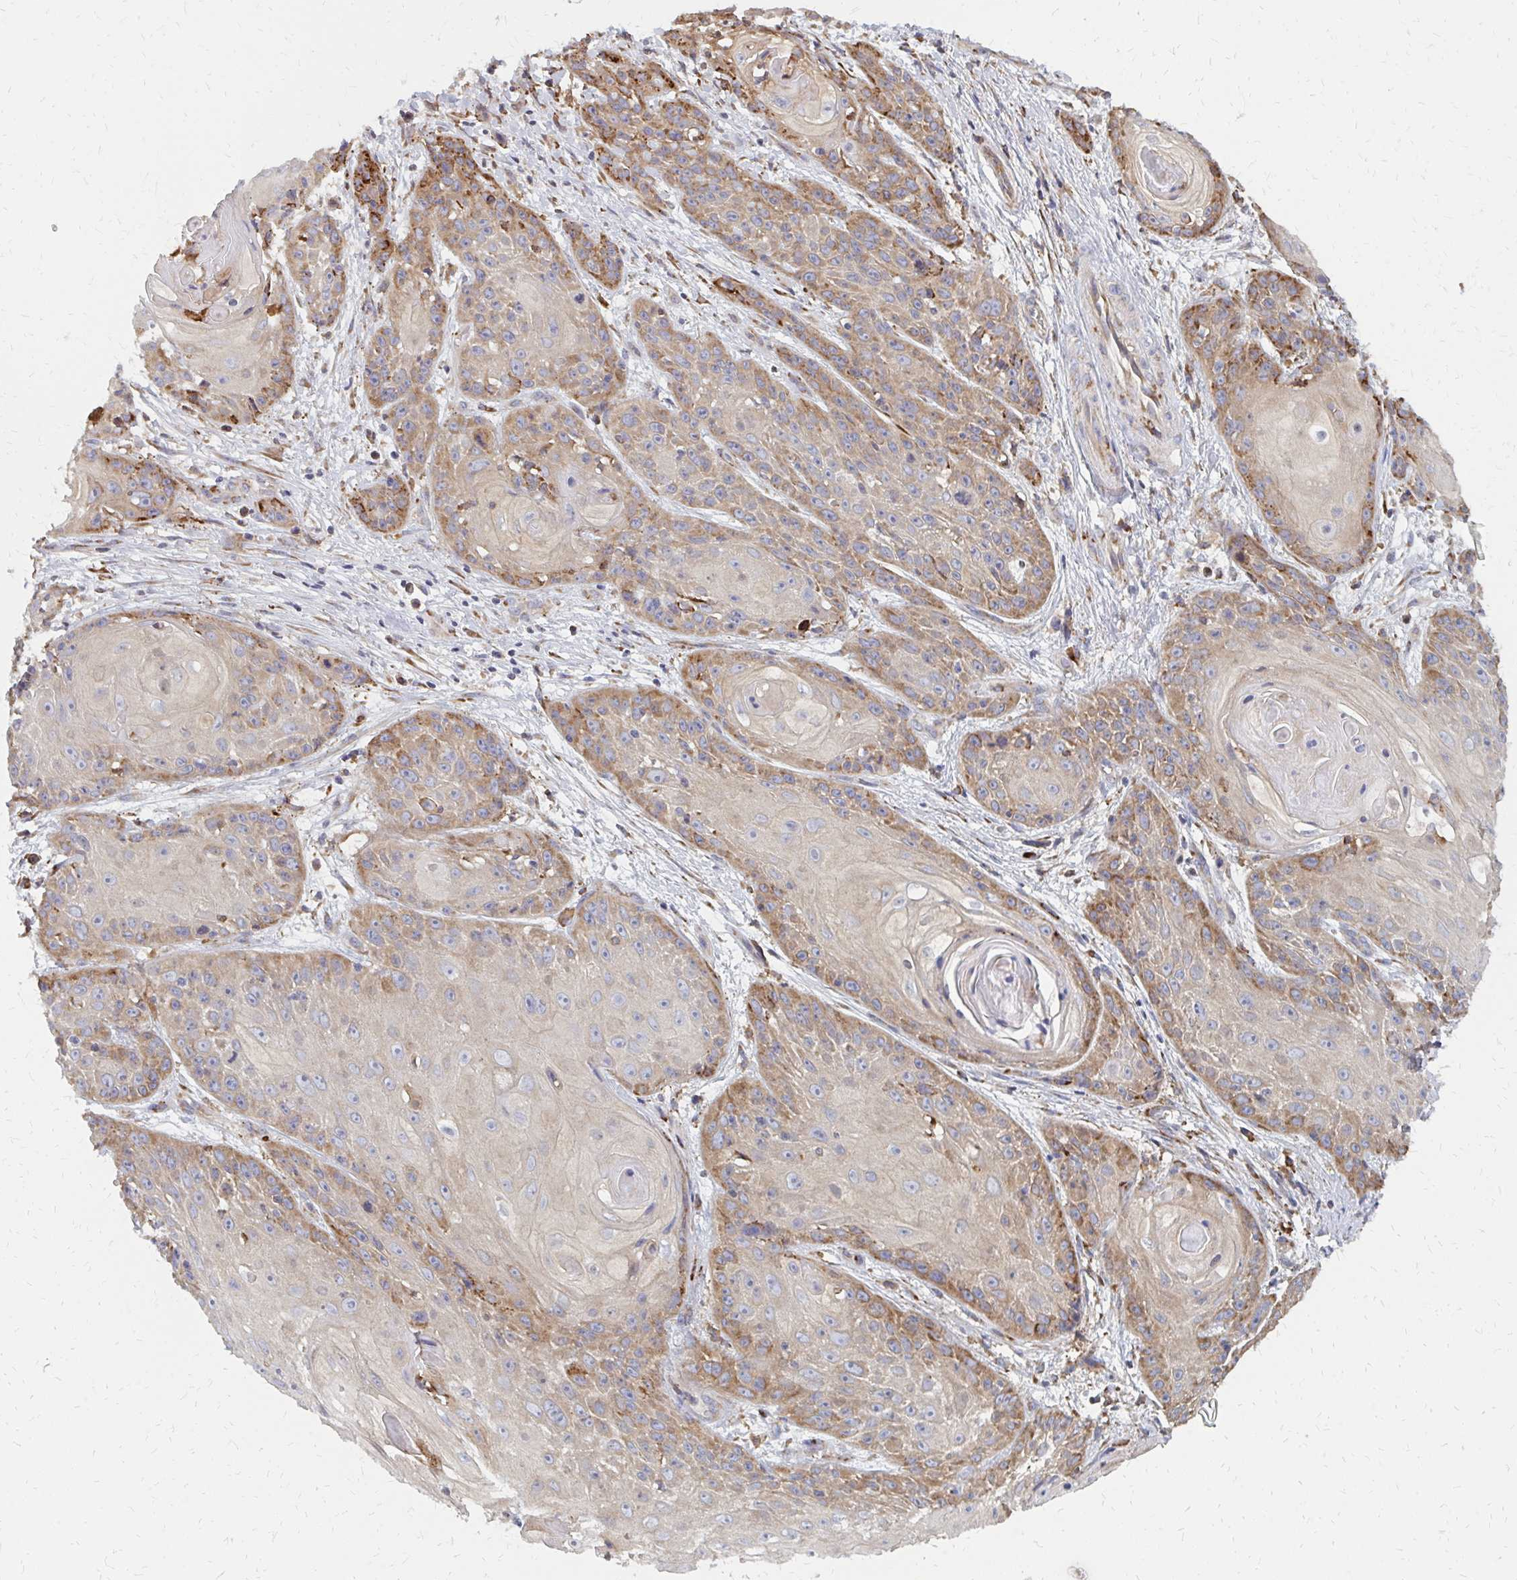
{"staining": {"intensity": "moderate", "quantity": "<25%", "location": "cytoplasmic/membranous"}, "tissue": "skin cancer", "cell_type": "Tumor cells", "image_type": "cancer", "snomed": [{"axis": "morphology", "description": "Squamous cell carcinoma, NOS"}, {"axis": "topography", "description": "Skin"}, {"axis": "topography", "description": "Vulva"}], "caption": "A micrograph of human squamous cell carcinoma (skin) stained for a protein displays moderate cytoplasmic/membranous brown staining in tumor cells.", "gene": "PPP1R13L", "patient": {"sex": "female", "age": 76}}